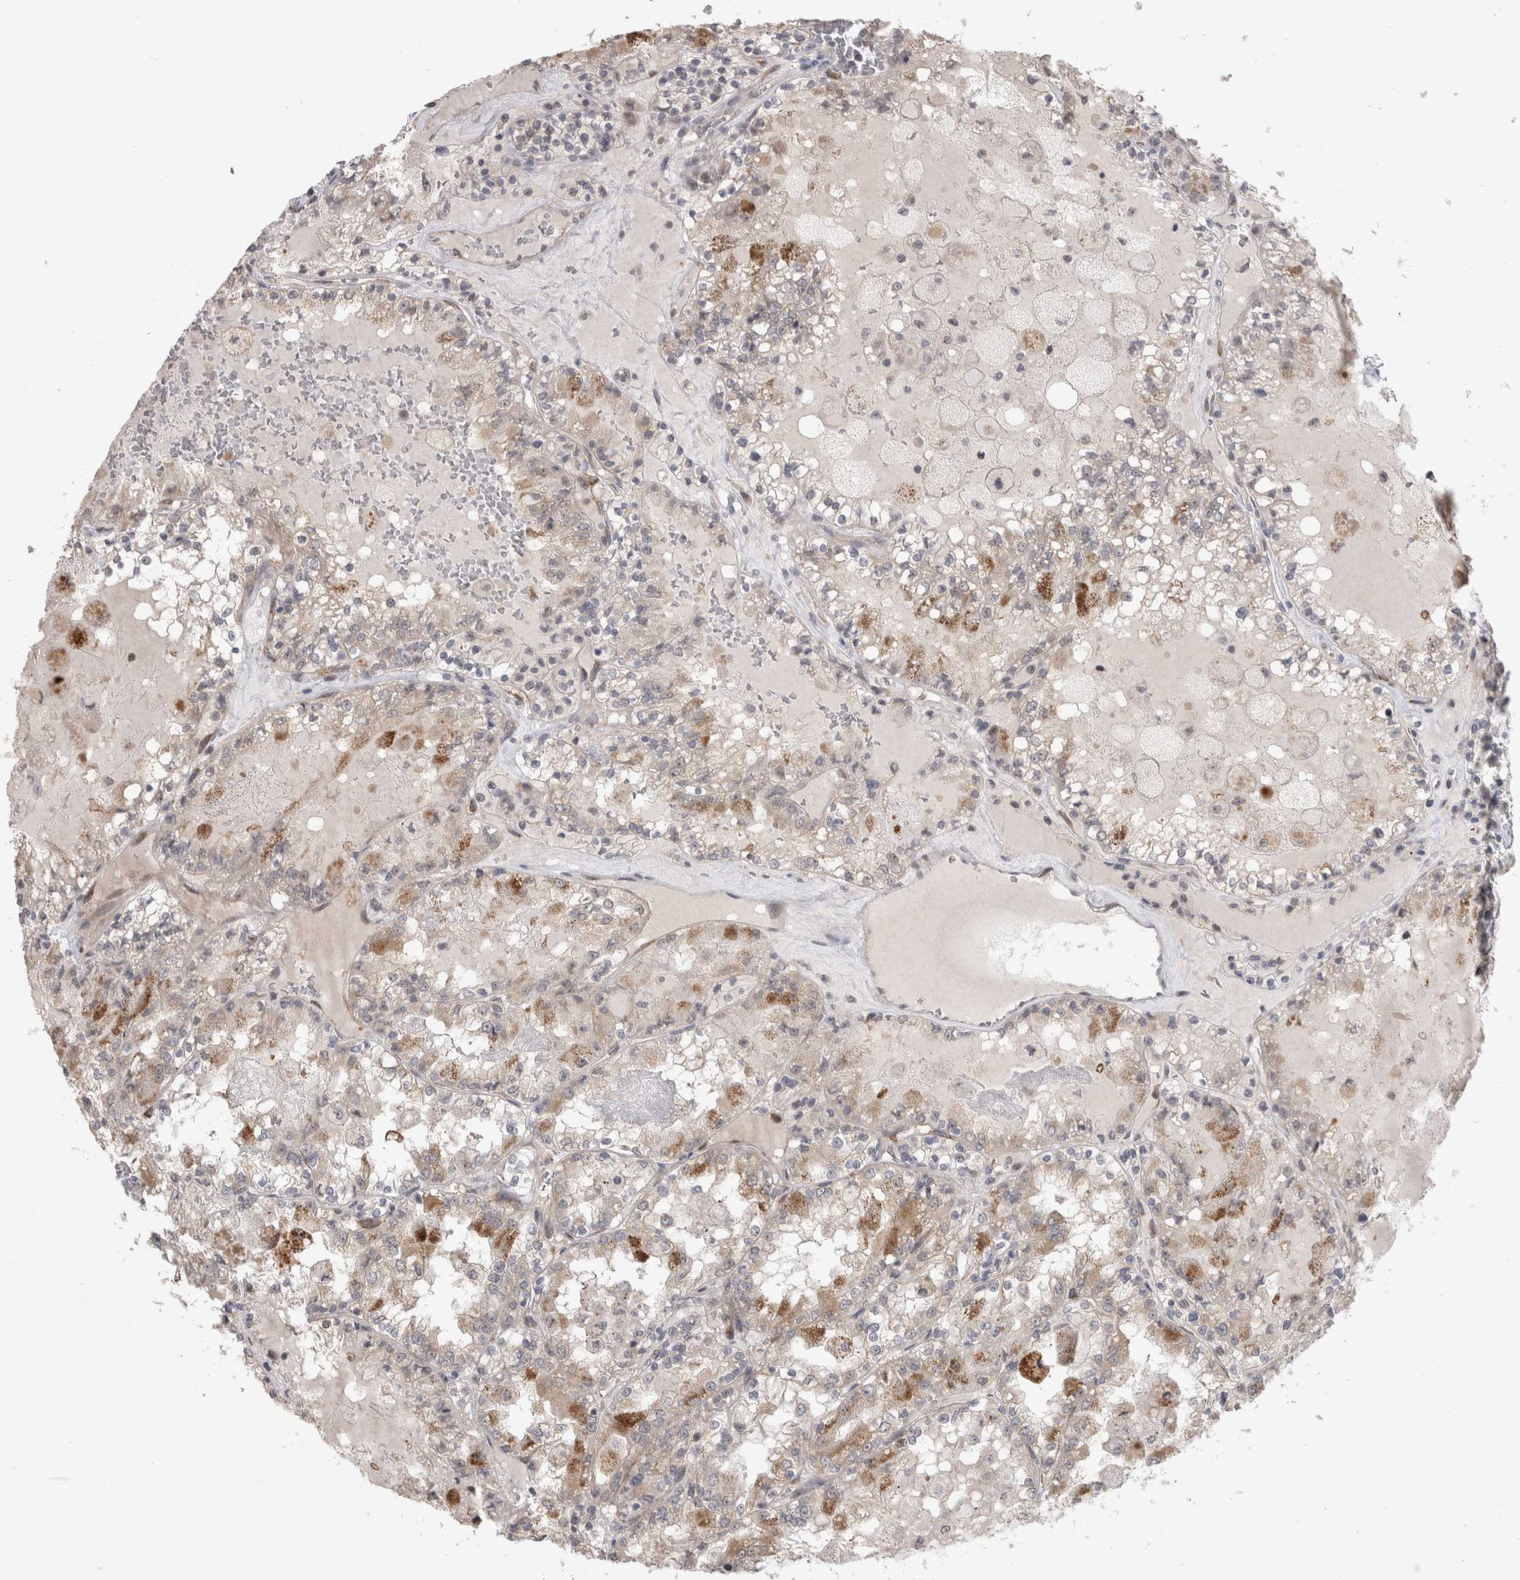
{"staining": {"intensity": "moderate", "quantity": "25%-75%", "location": "cytoplasmic/membranous"}, "tissue": "renal cancer", "cell_type": "Tumor cells", "image_type": "cancer", "snomed": [{"axis": "morphology", "description": "Adenocarcinoma, NOS"}, {"axis": "topography", "description": "Kidney"}], "caption": "Adenocarcinoma (renal) stained with a brown dye displays moderate cytoplasmic/membranous positive positivity in approximately 25%-75% of tumor cells.", "gene": "MTBP", "patient": {"sex": "female", "age": 56}}